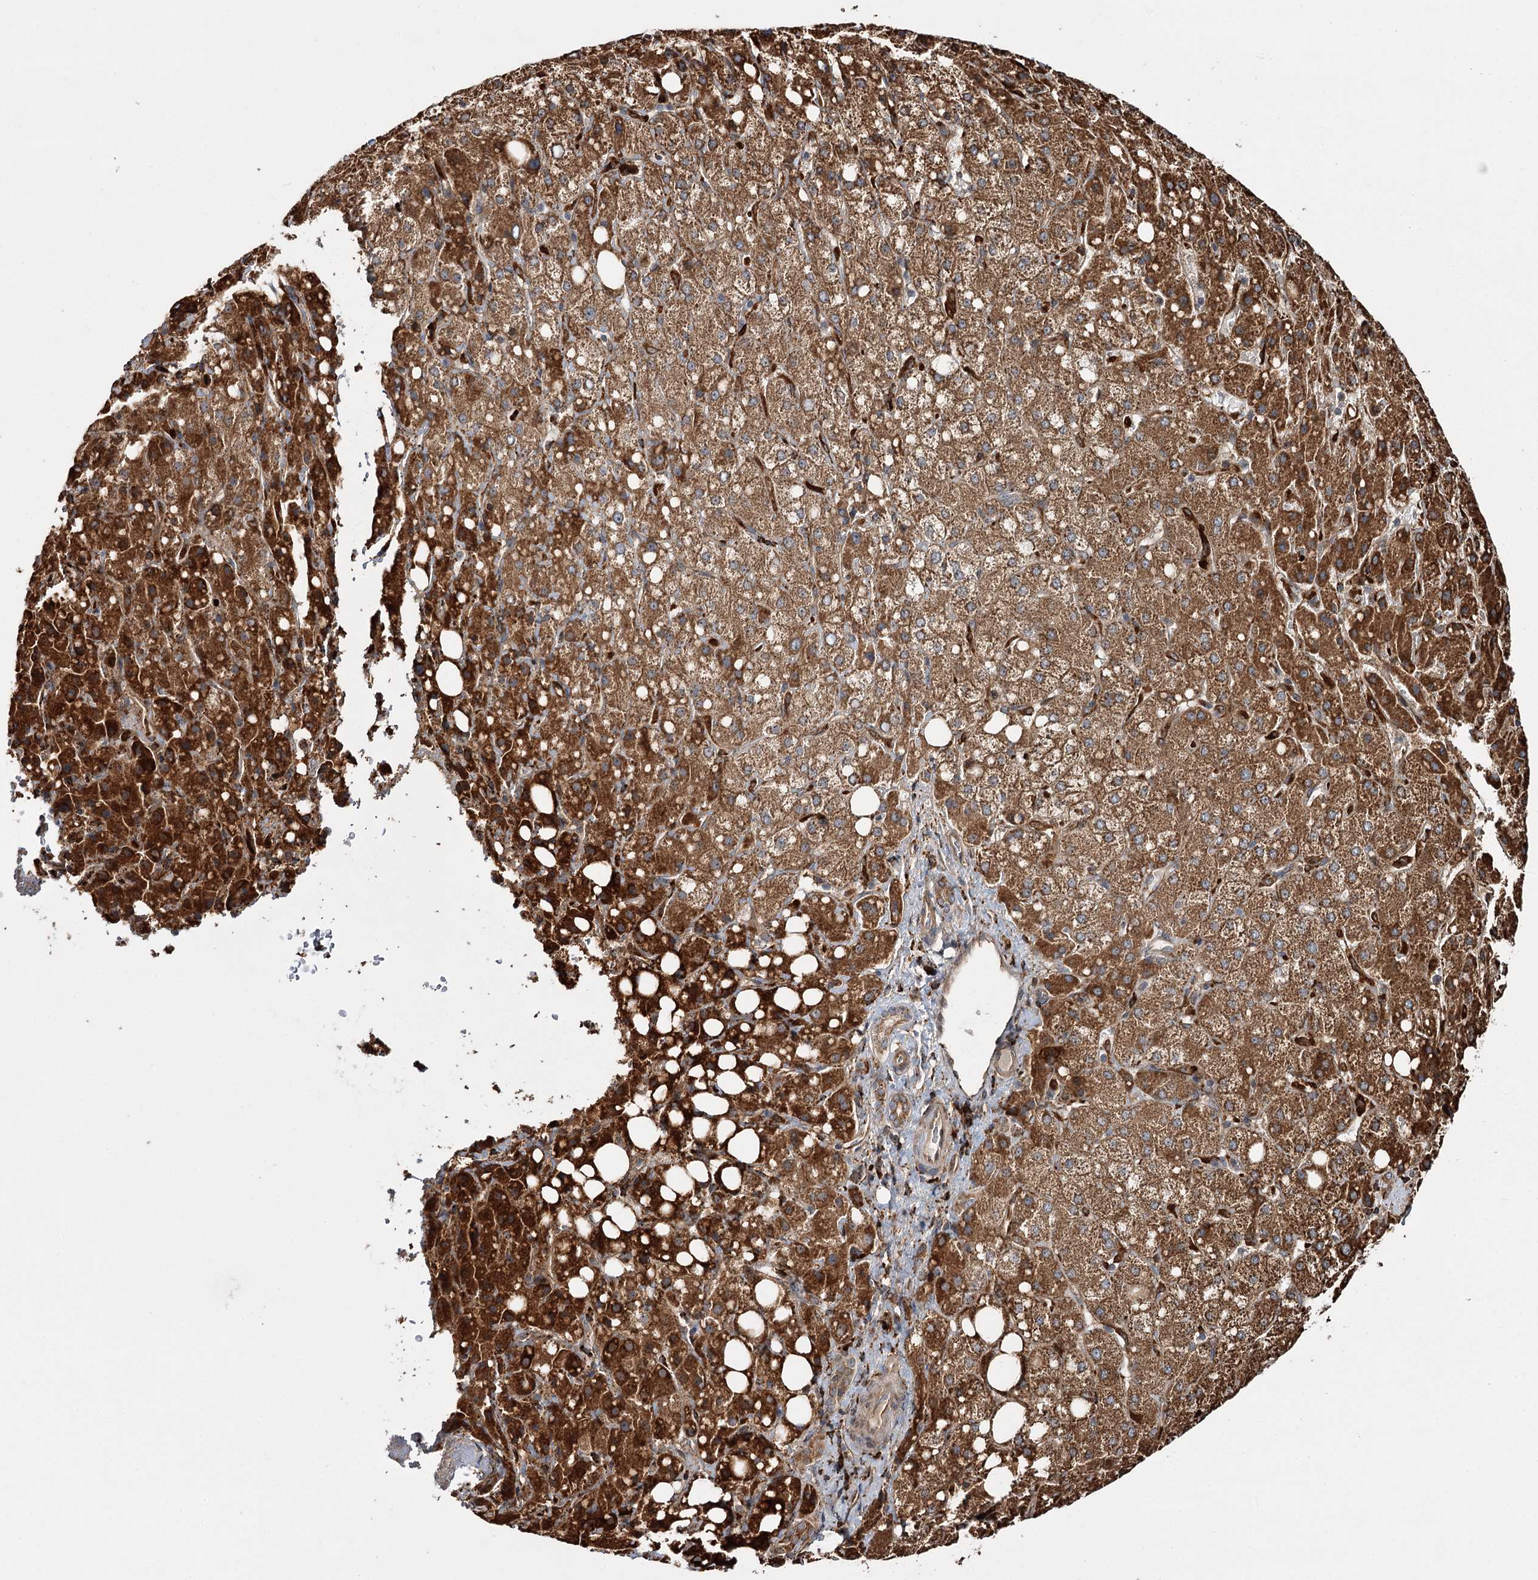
{"staining": {"intensity": "moderate", "quantity": ">75%", "location": "cytoplasmic/membranous"}, "tissue": "liver cancer", "cell_type": "Tumor cells", "image_type": "cancer", "snomed": [{"axis": "morphology", "description": "Carcinoma, Hepatocellular, NOS"}, {"axis": "topography", "description": "Liver"}], "caption": "Liver cancer stained with IHC displays moderate cytoplasmic/membranous staining in approximately >75% of tumor cells.", "gene": "FANCL", "patient": {"sex": "male", "age": 80}}